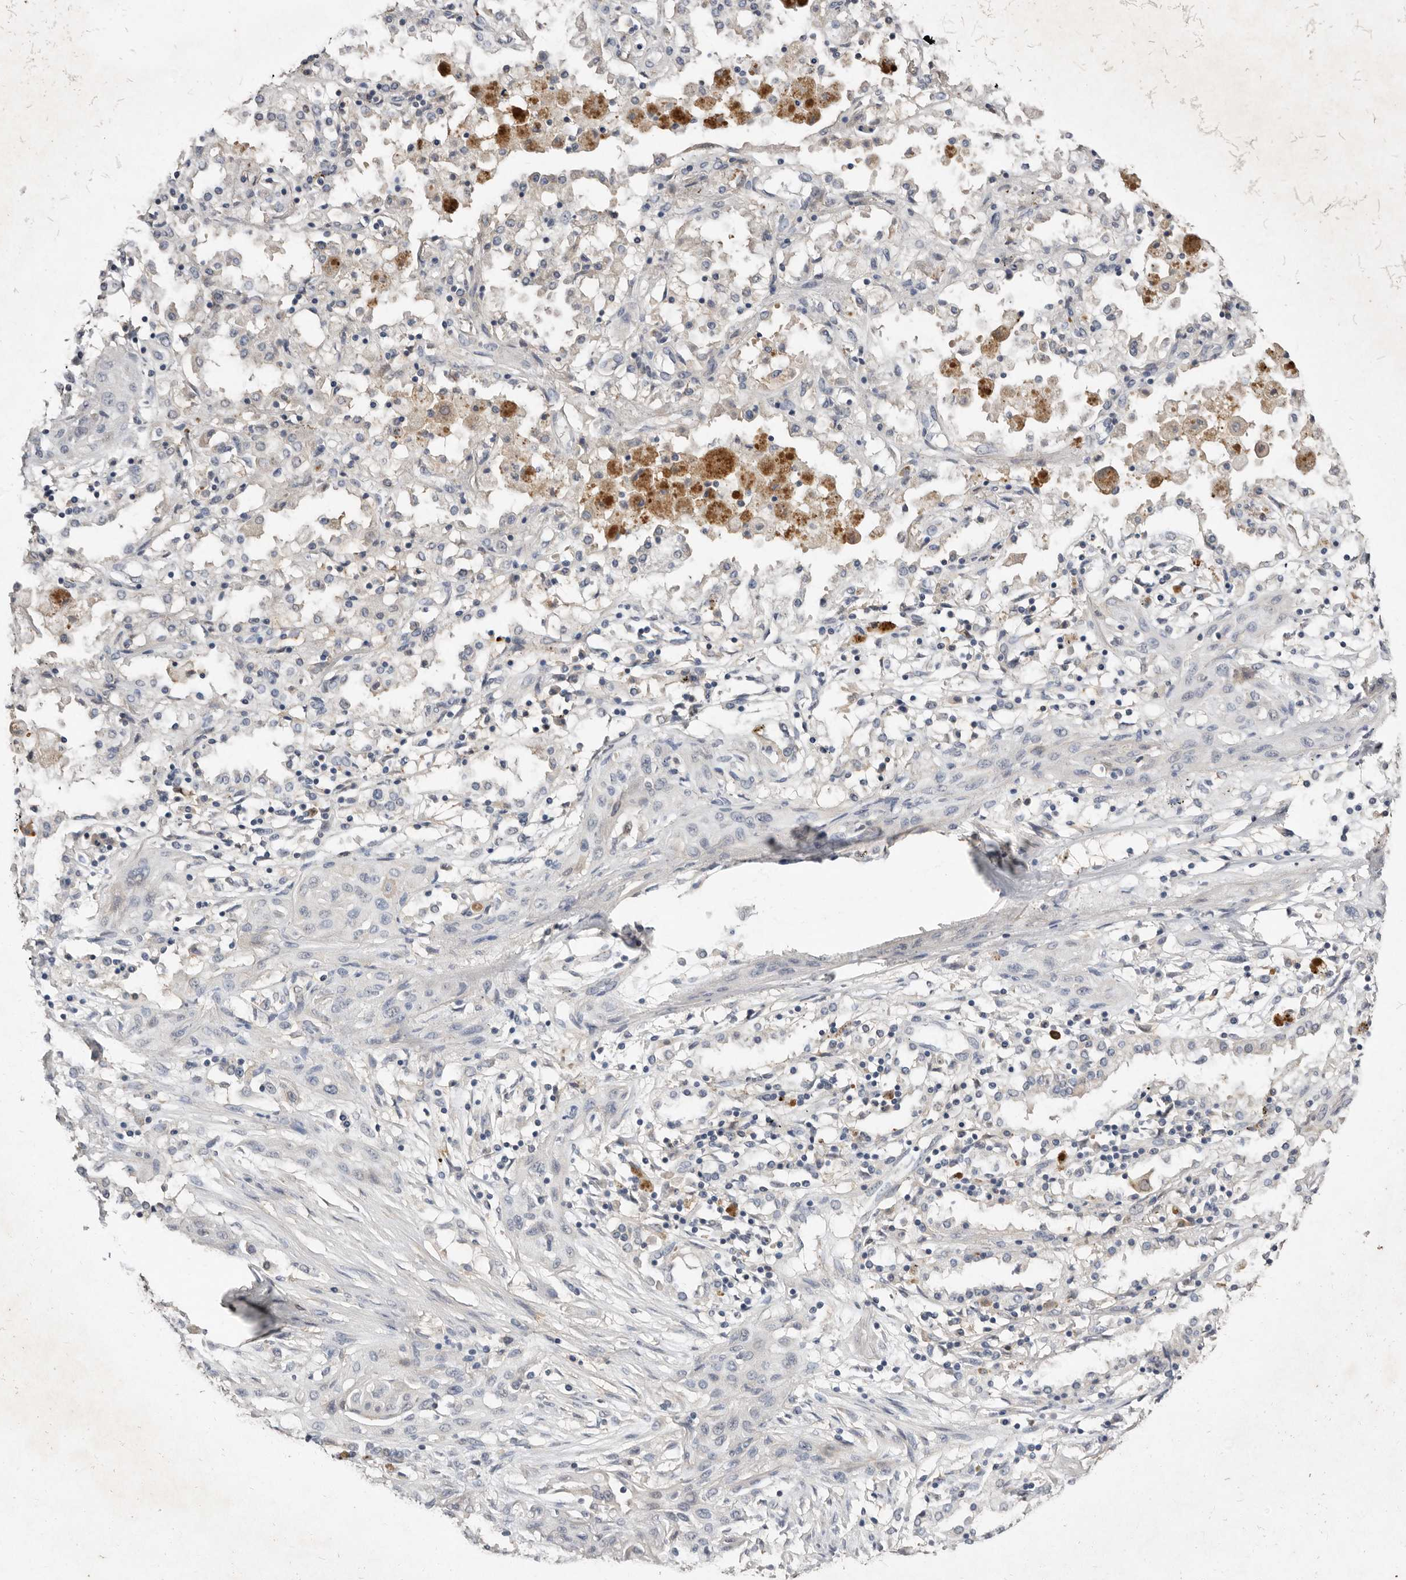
{"staining": {"intensity": "negative", "quantity": "none", "location": "none"}, "tissue": "lung cancer", "cell_type": "Tumor cells", "image_type": "cancer", "snomed": [{"axis": "morphology", "description": "Squamous cell carcinoma, NOS"}, {"axis": "topography", "description": "Lung"}], "caption": "This is an IHC micrograph of lung cancer. There is no staining in tumor cells.", "gene": "EDEM1", "patient": {"sex": "female", "age": 47}}